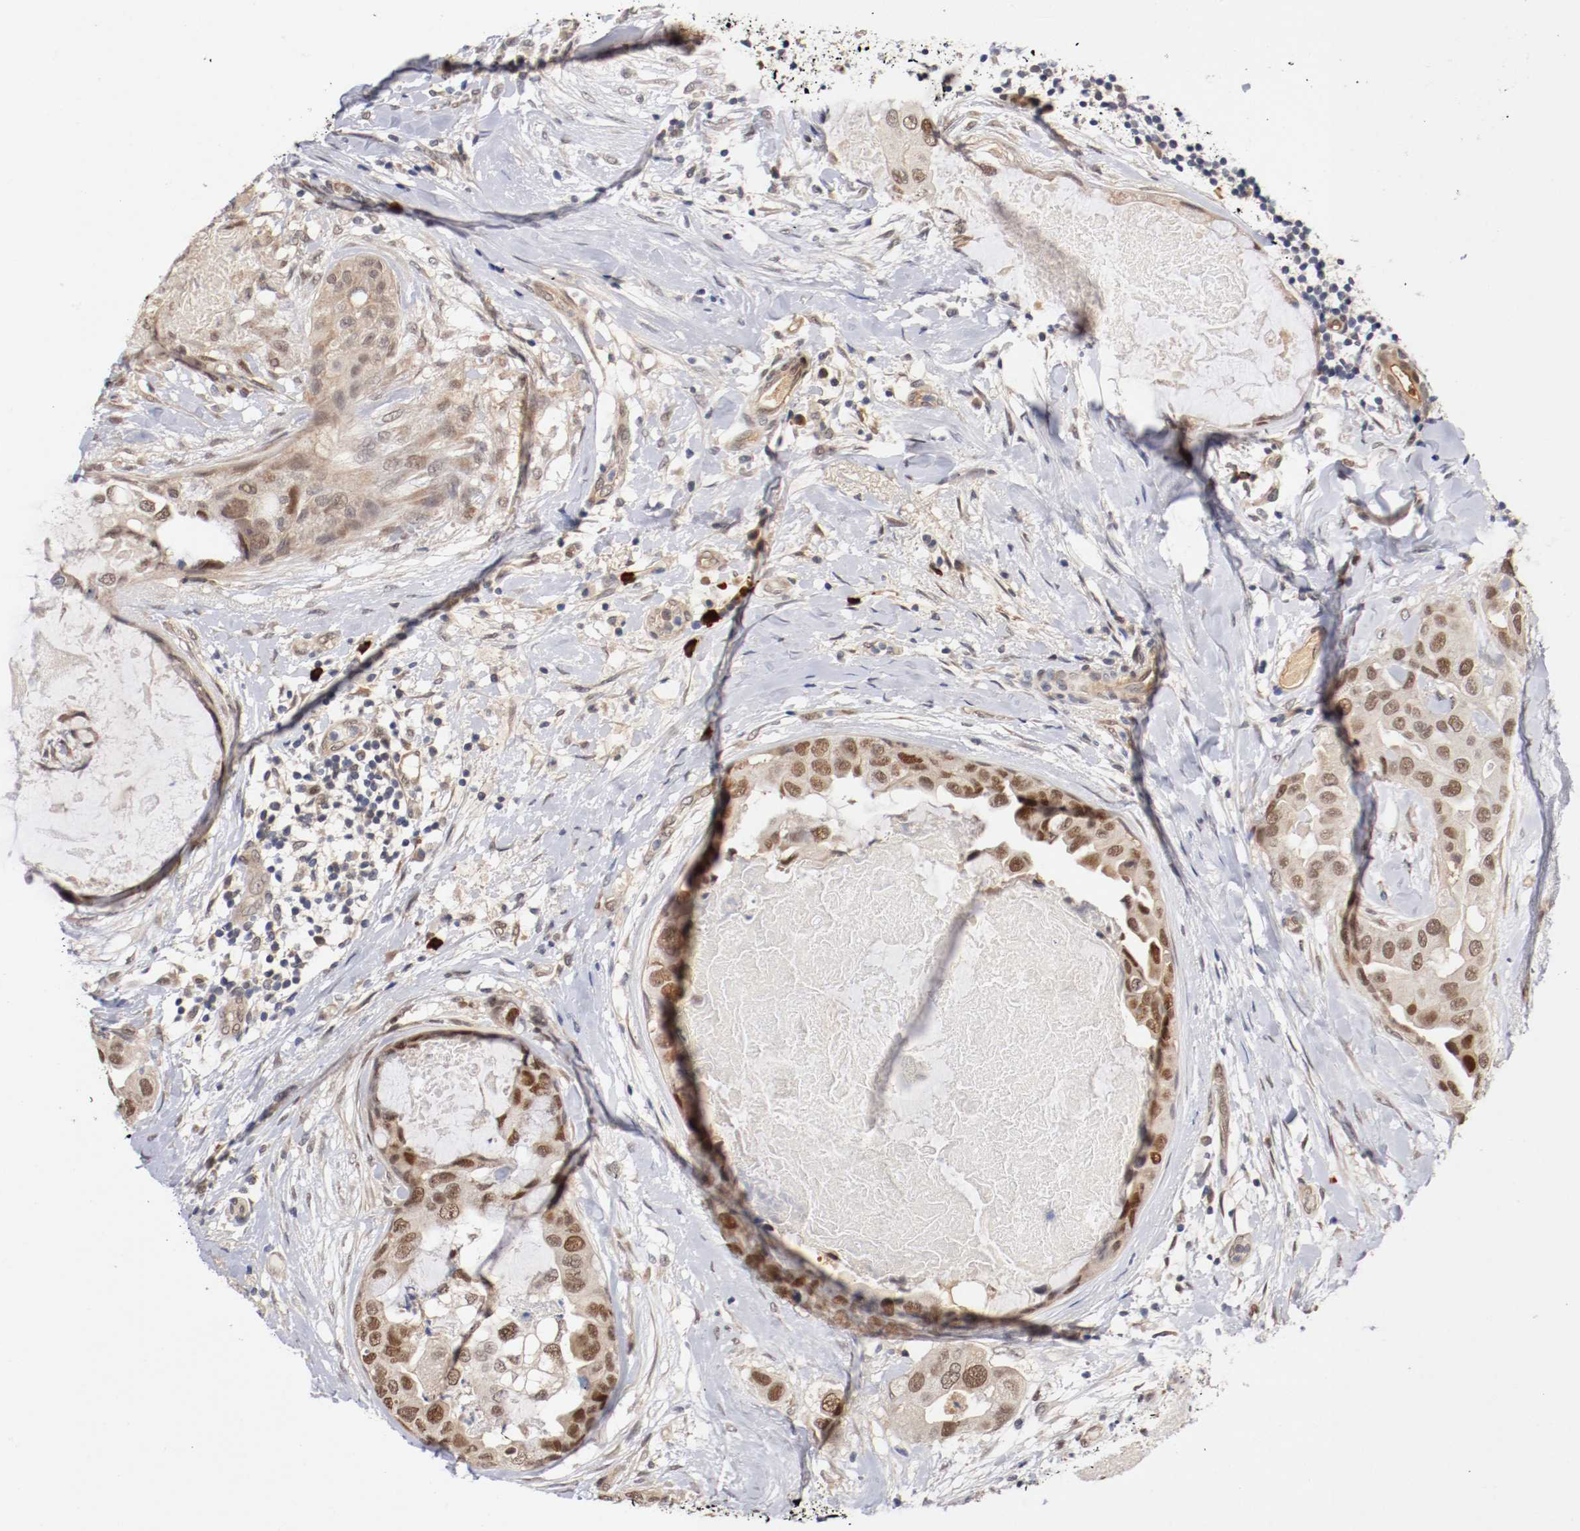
{"staining": {"intensity": "moderate", "quantity": ">75%", "location": "cytoplasmic/membranous,nuclear"}, "tissue": "breast cancer", "cell_type": "Tumor cells", "image_type": "cancer", "snomed": [{"axis": "morphology", "description": "Duct carcinoma"}, {"axis": "topography", "description": "Breast"}], "caption": "A histopathology image of human intraductal carcinoma (breast) stained for a protein shows moderate cytoplasmic/membranous and nuclear brown staining in tumor cells.", "gene": "DNMT3B", "patient": {"sex": "female", "age": 40}}